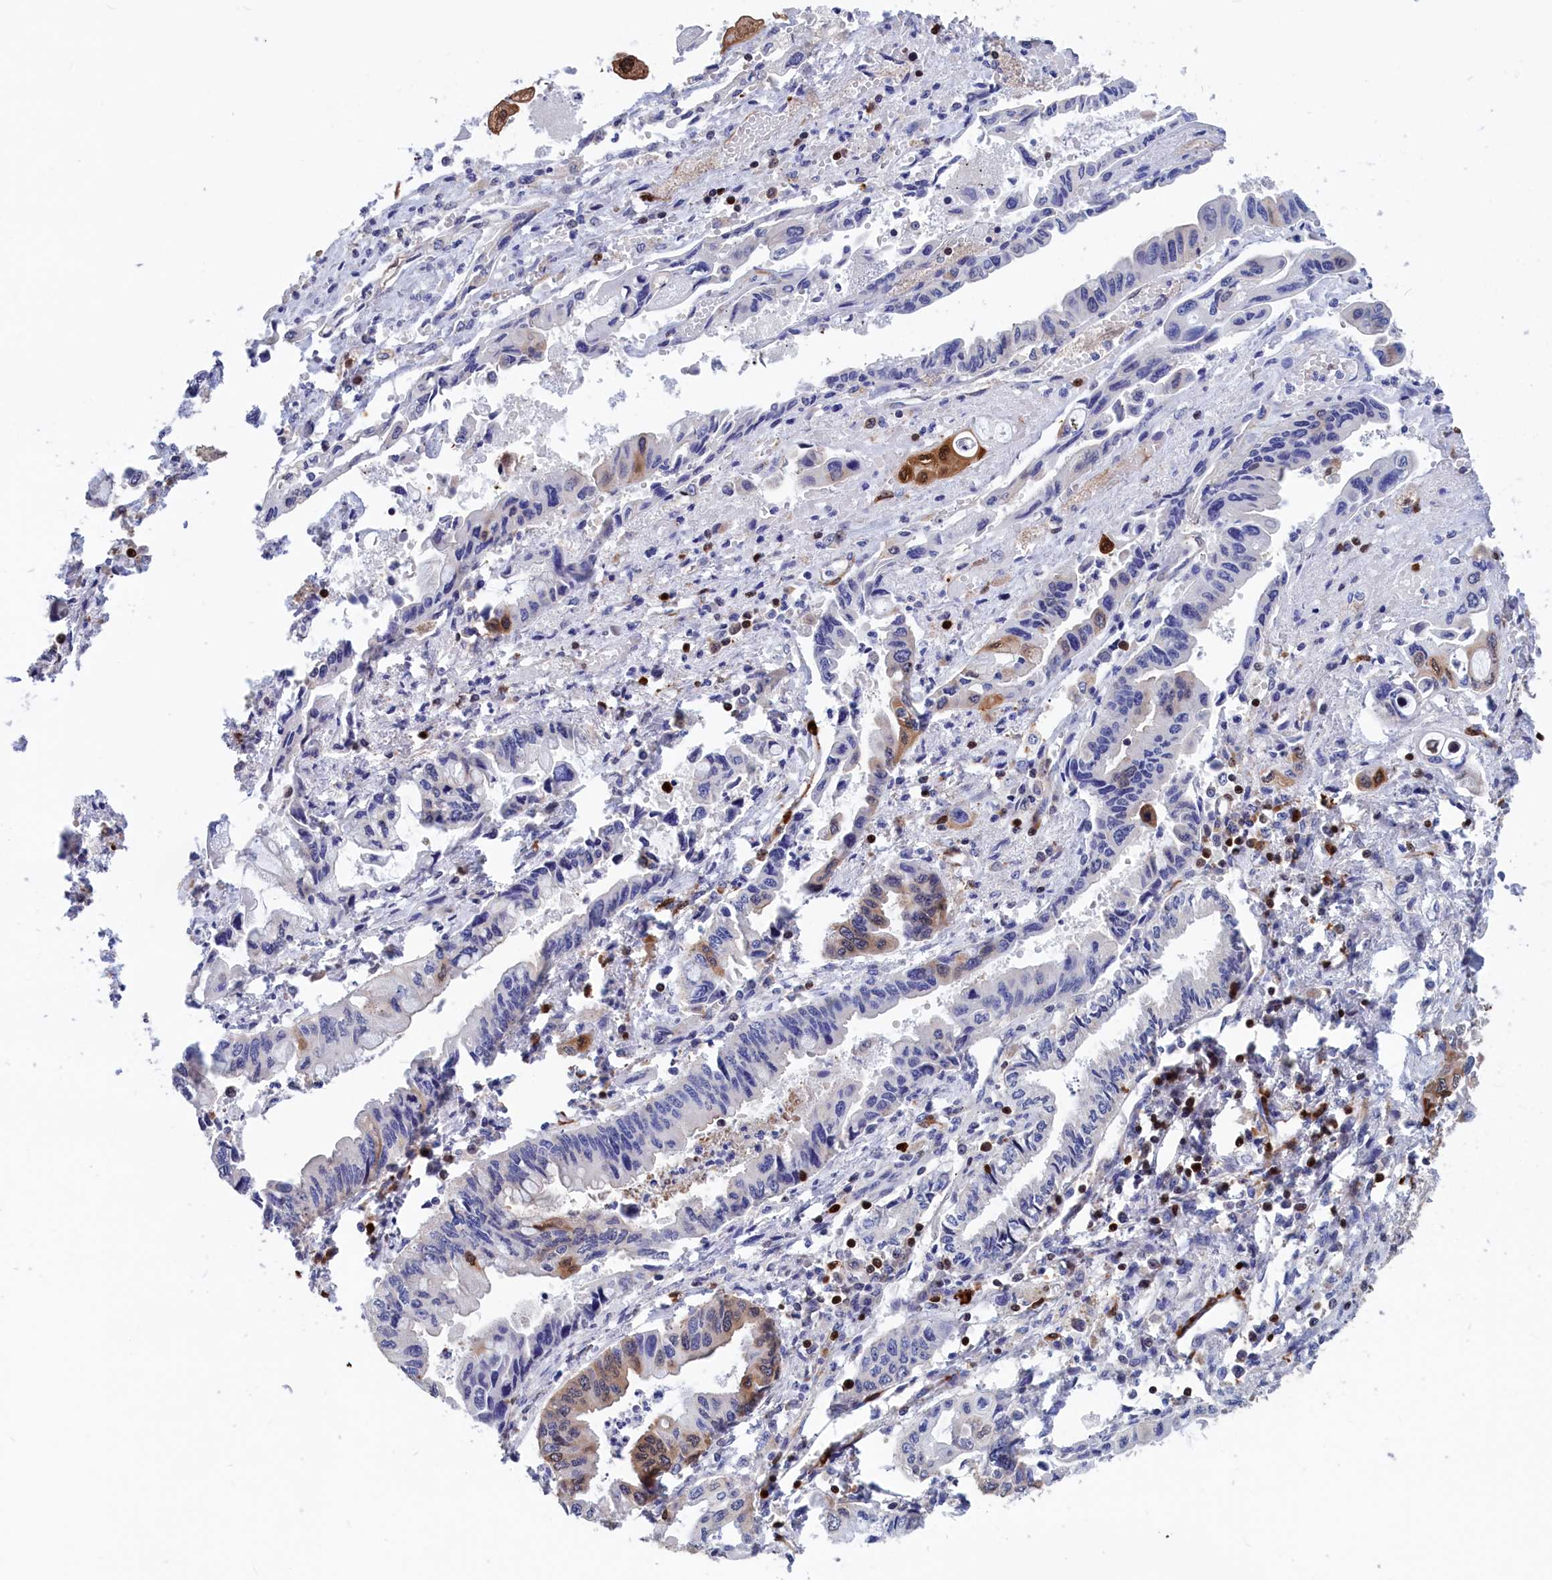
{"staining": {"intensity": "moderate", "quantity": "<25%", "location": "cytoplasmic/membranous,nuclear"}, "tissue": "pancreatic cancer", "cell_type": "Tumor cells", "image_type": "cancer", "snomed": [{"axis": "morphology", "description": "Adenocarcinoma, NOS"}, {"axis": "topography", "description": "Pancreas"}], "caption": "Pancreatic cancer tissue reveals moderate cytoplasmic/membranous and nuclear staining in approximately <25% of tumor cells, visualized by immunohistochemistry. The staining was performed using DAB (3,3'-diaminobenzidine), with brown indicating positive protein expression. Nuclei are stained blue with hematoxylin.", "gene": "CRIP1", "patient": {"sex": "female", "age": 50}}